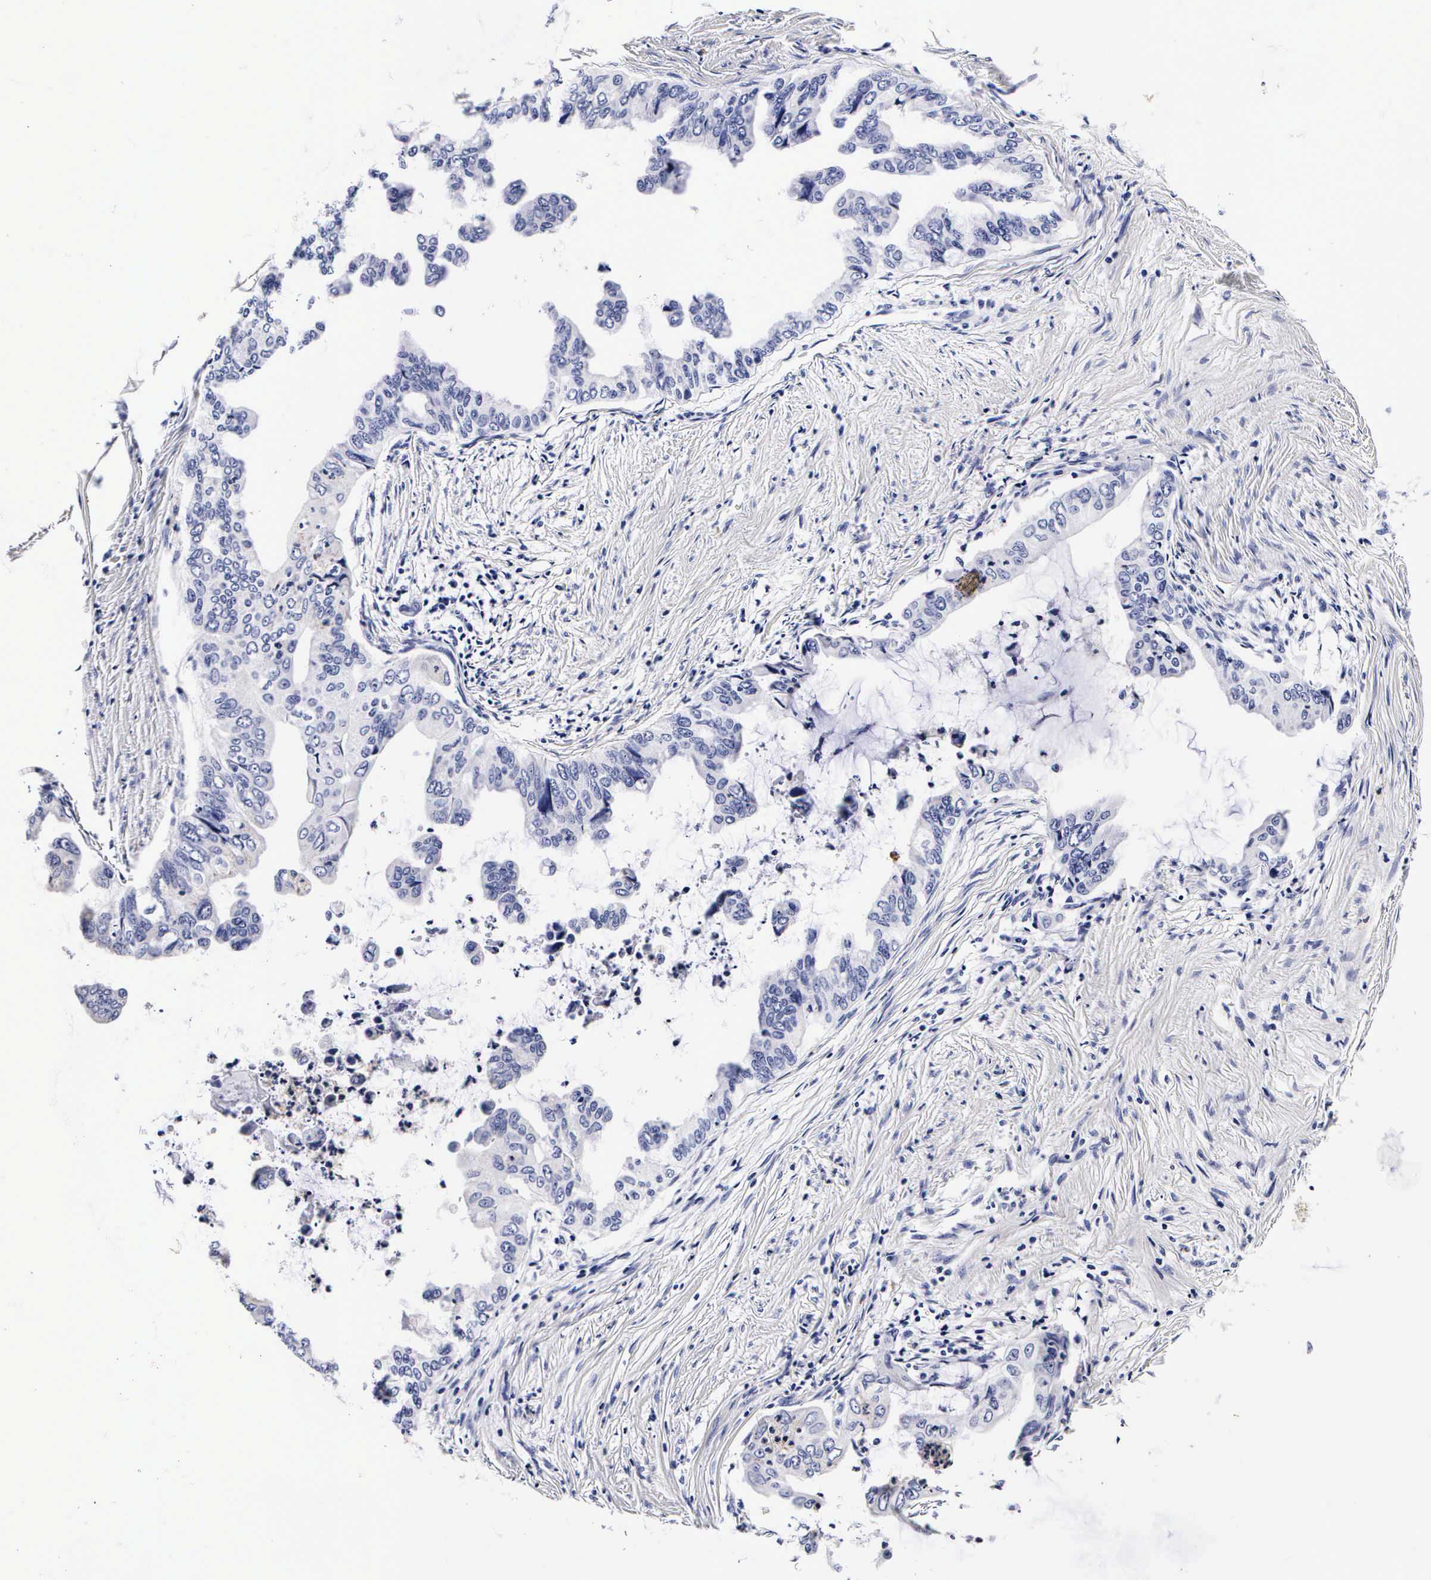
{"staining": {"intensity": "negative", "quantity": "none", "location": "none"}, "tissue": "stomach cancer", "cell_type": "Tumor cells", "image_type": "cancer", "snomed": [{"axis": "morphology", "description": "Adenocarcinoma, NOS"}, {"axis": "topography", "description": "Stomach, upper"}], "caption": "DAB immunohistochemical staining of human stomach adenocarcinoma exhibits no significant positivity in tumor cells. (IHC, brightfield microscopy, high magnification).", "gene": "RNASE6", "patient": {"sex": "male", "age": 80}}